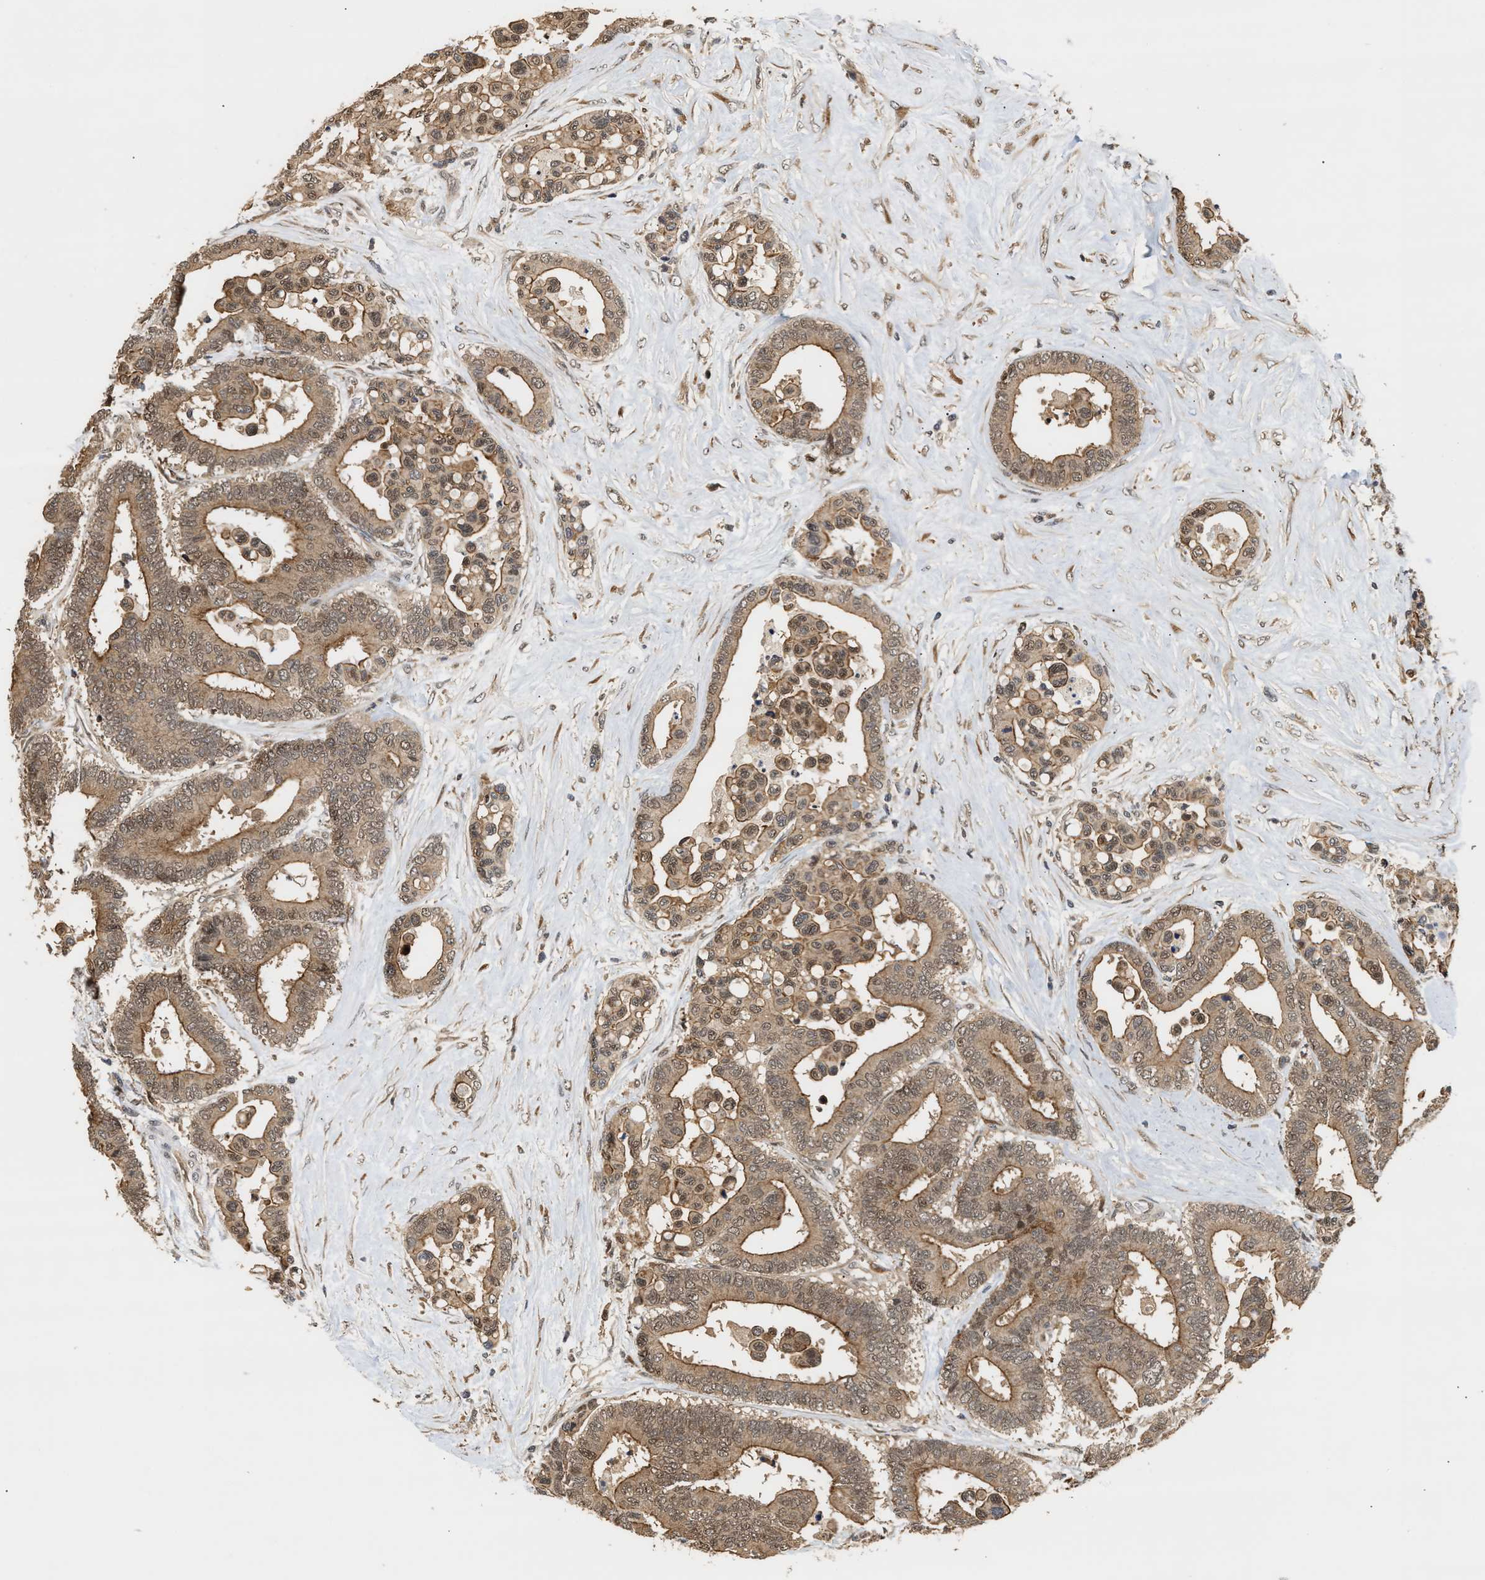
{"staining": {"intensity": "strong", "quantity": ">75%", "location": "cytoplasmic/membranous,nuclear"}, "tissue": "colorectal cancer", "cell_type": "Tumor cells", "image_type": "cancer", "snomed": [{"axis": "morphology", "description": "Normal tissue, NOS"}, {"axis": "morphology", "description": "Adenocarcinoma, NOS"}, {"axis": "topography", "description": "Colon"}], "caption": "Strong cytoplasmic/membranous and nuclear staining is seen in approximately >75% of tumor cells in colorectal cancer.", "gene": "ABHD5", "patient": {"sex": "male", "age": 82}}